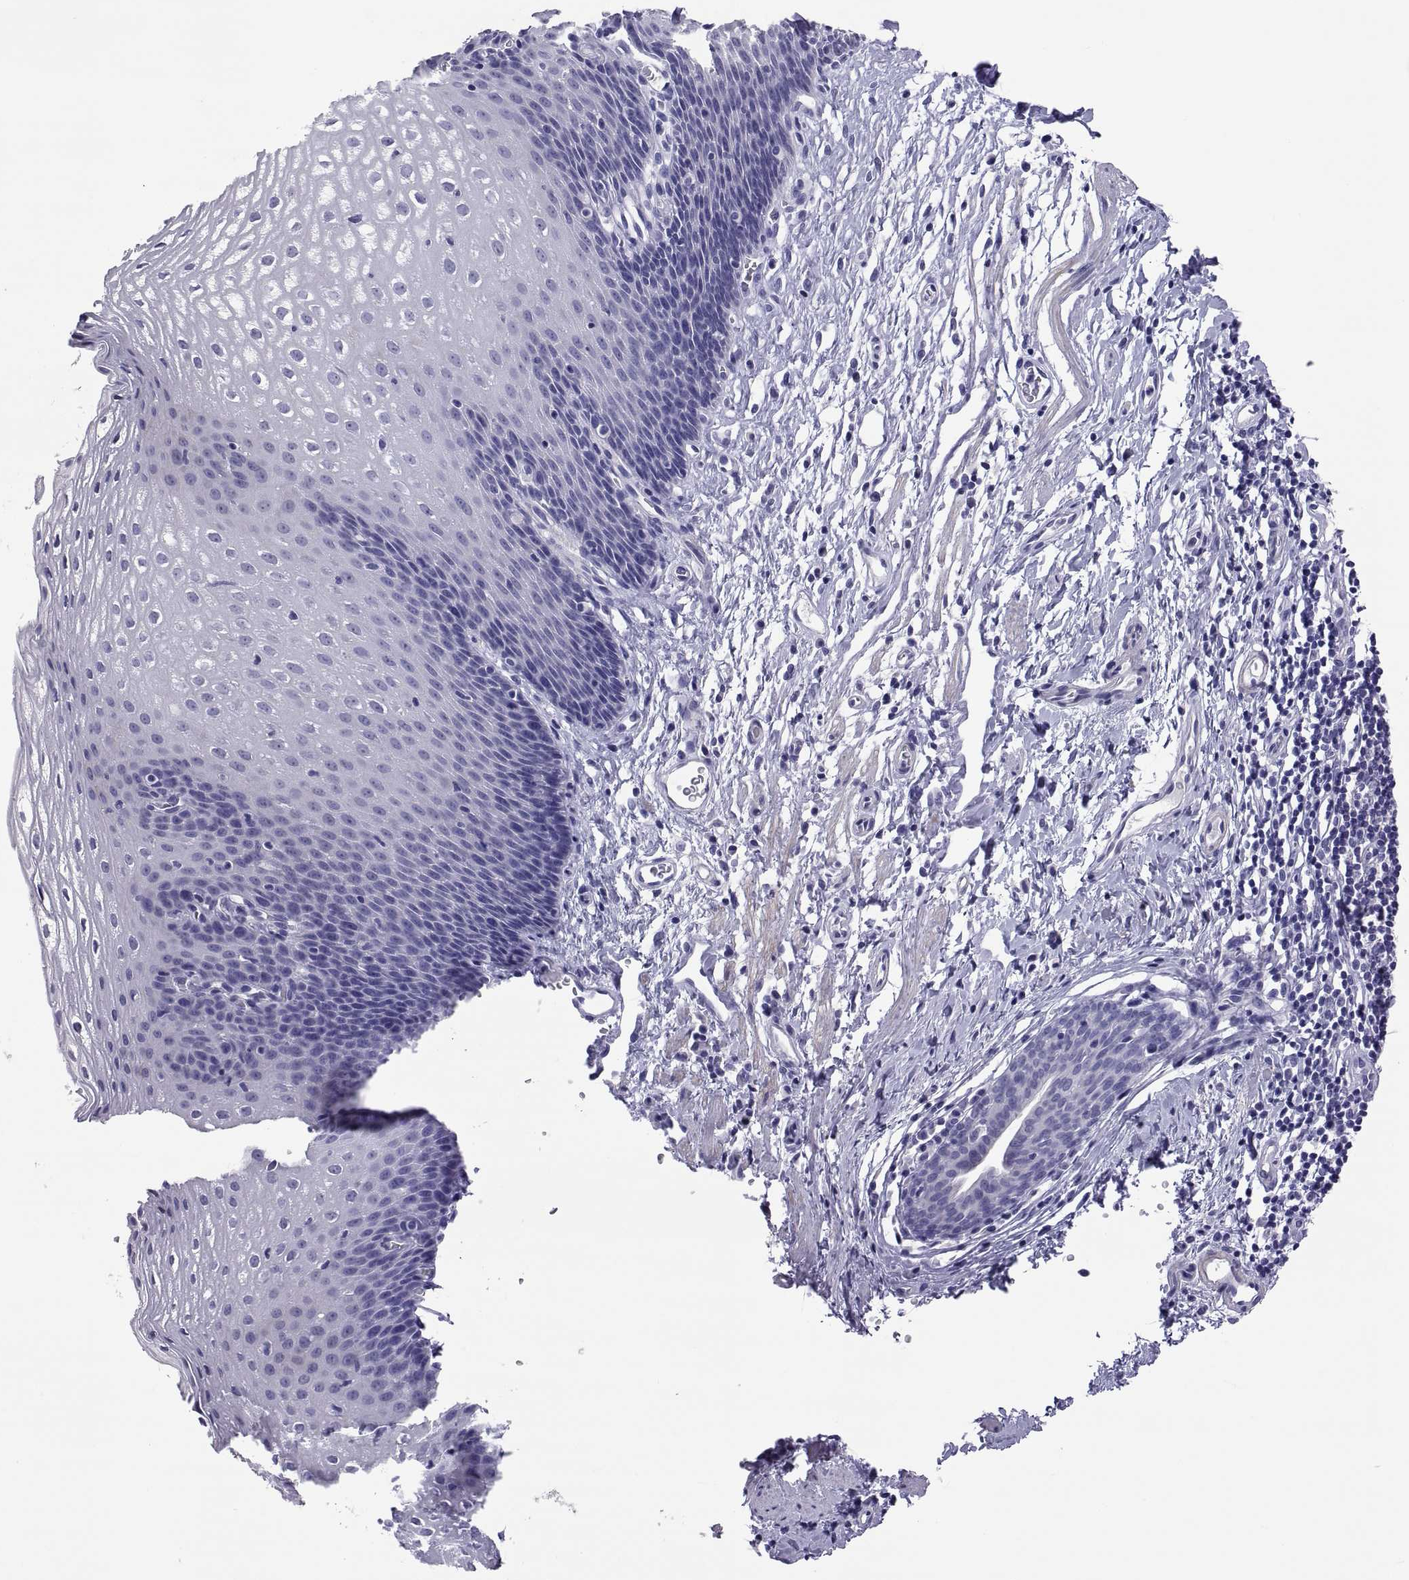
{"staining": {"intensity": "negative", "quantity": "none", "location": "none"}, "tissue": "esophagus", "cell_type": "Squamous epithelial cells", "image_type": "normal", "snomed": [{"axis": "morphology", "description": "Normal tissue, NOS"}, {"axis": "topography", "description": "Esophagus"}], "caption": "Protein analysis of normal esophagus displays no significant positivity in squamous epithelial cells.", "gene": "BSPH1", "patient": {"sex": "male", "age": 72}}